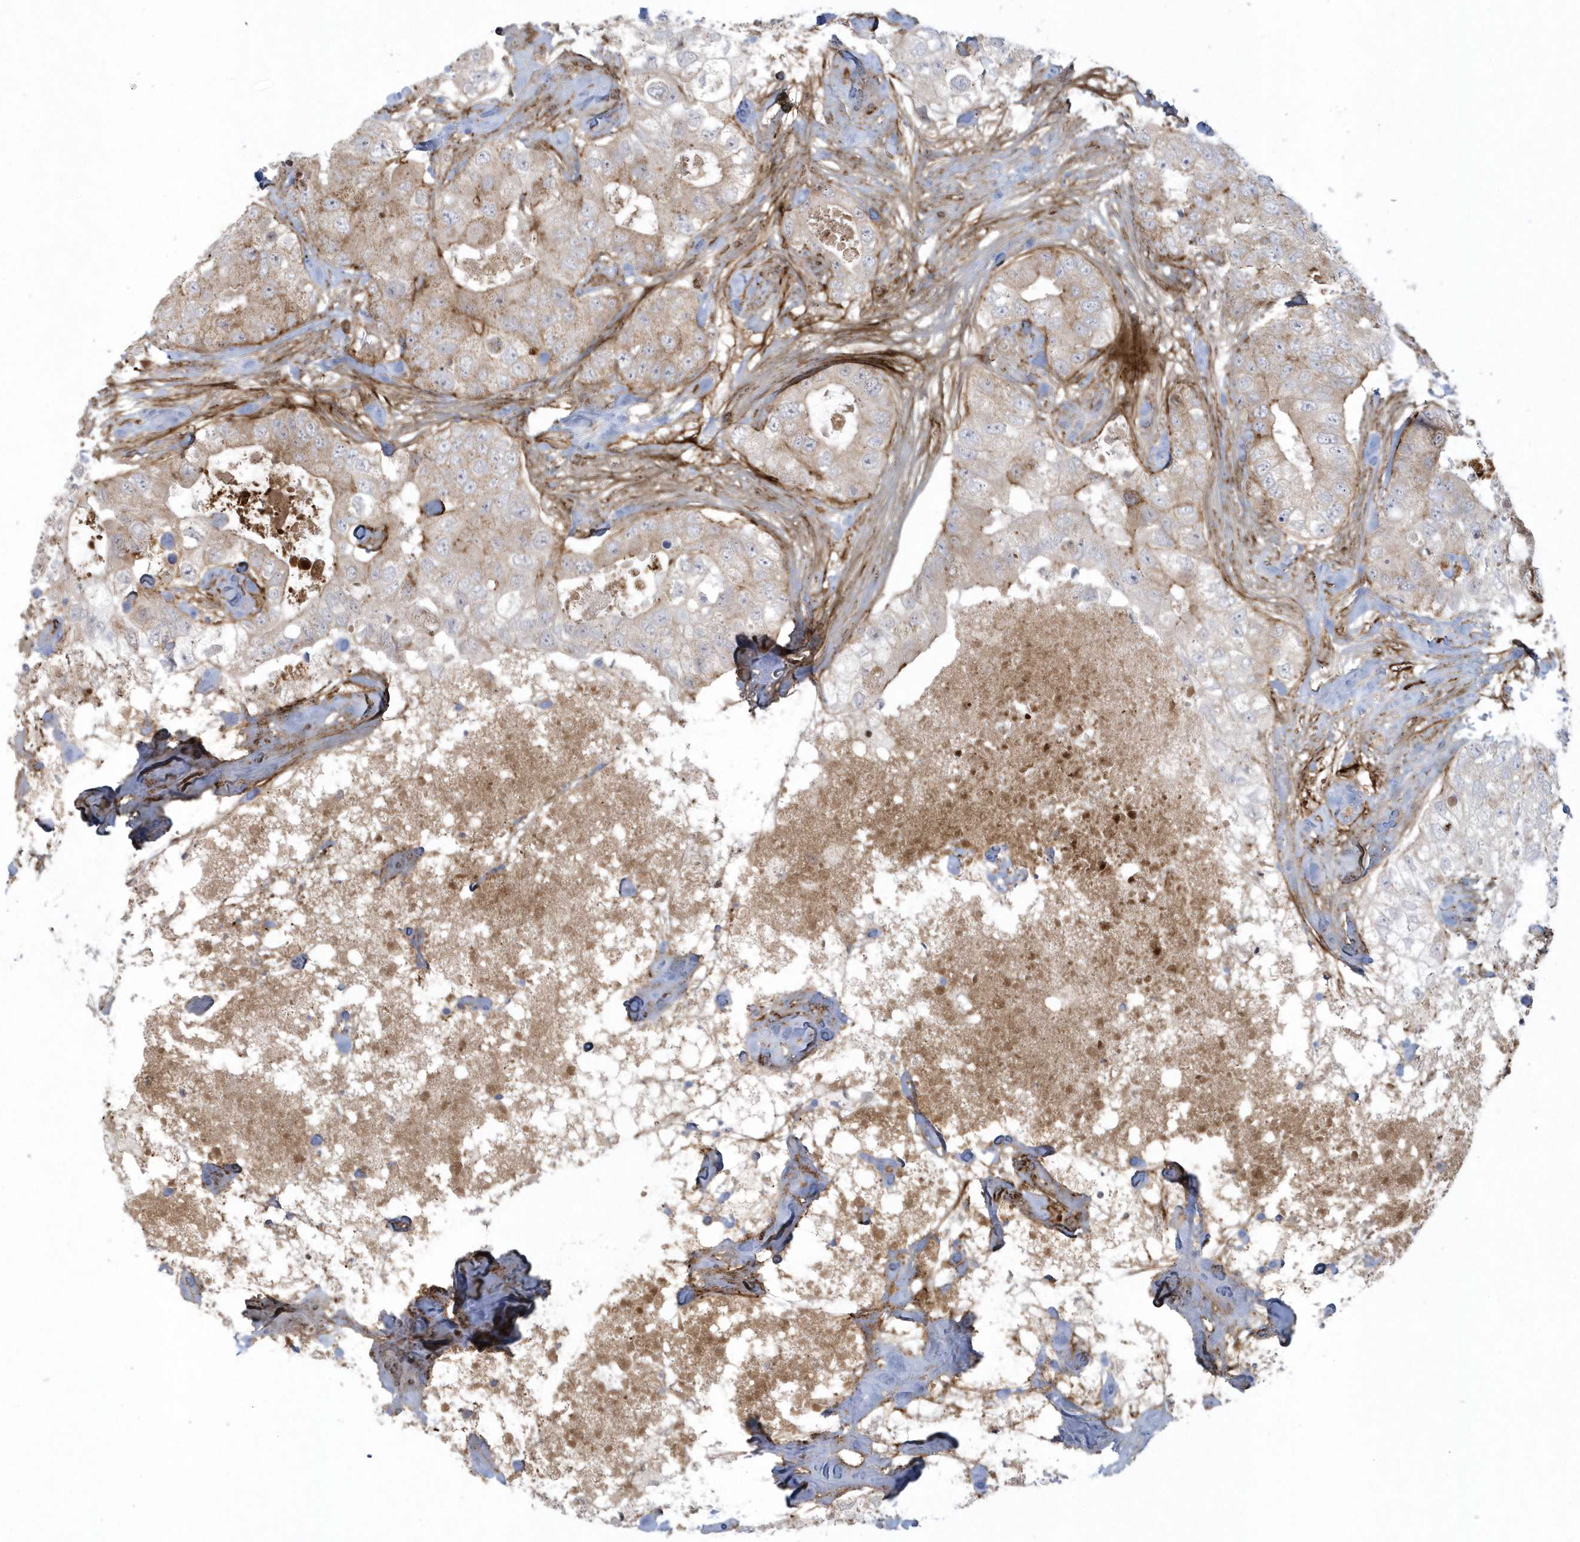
{"staining": {"intensity": "moderate", "quantity": "<25%", "location": "cytoplasmic/membranous"}, "tissue": "breast cancer", "cell_type": "Tumor cells", "image_type": "cancer", "snomed": [{"axis": "morphology", "description": "Duct carcinoma"}, {"axis": "topography", "description": "Breast"}], "caption": "A photomicrograph of breast invasive ductal carcinoma stained for a protein displays moderate cytoplasmic/membranous brown staining in tumor cells.", "gene": "MASP2", "patient": {"sex": "female", "age": 62}}